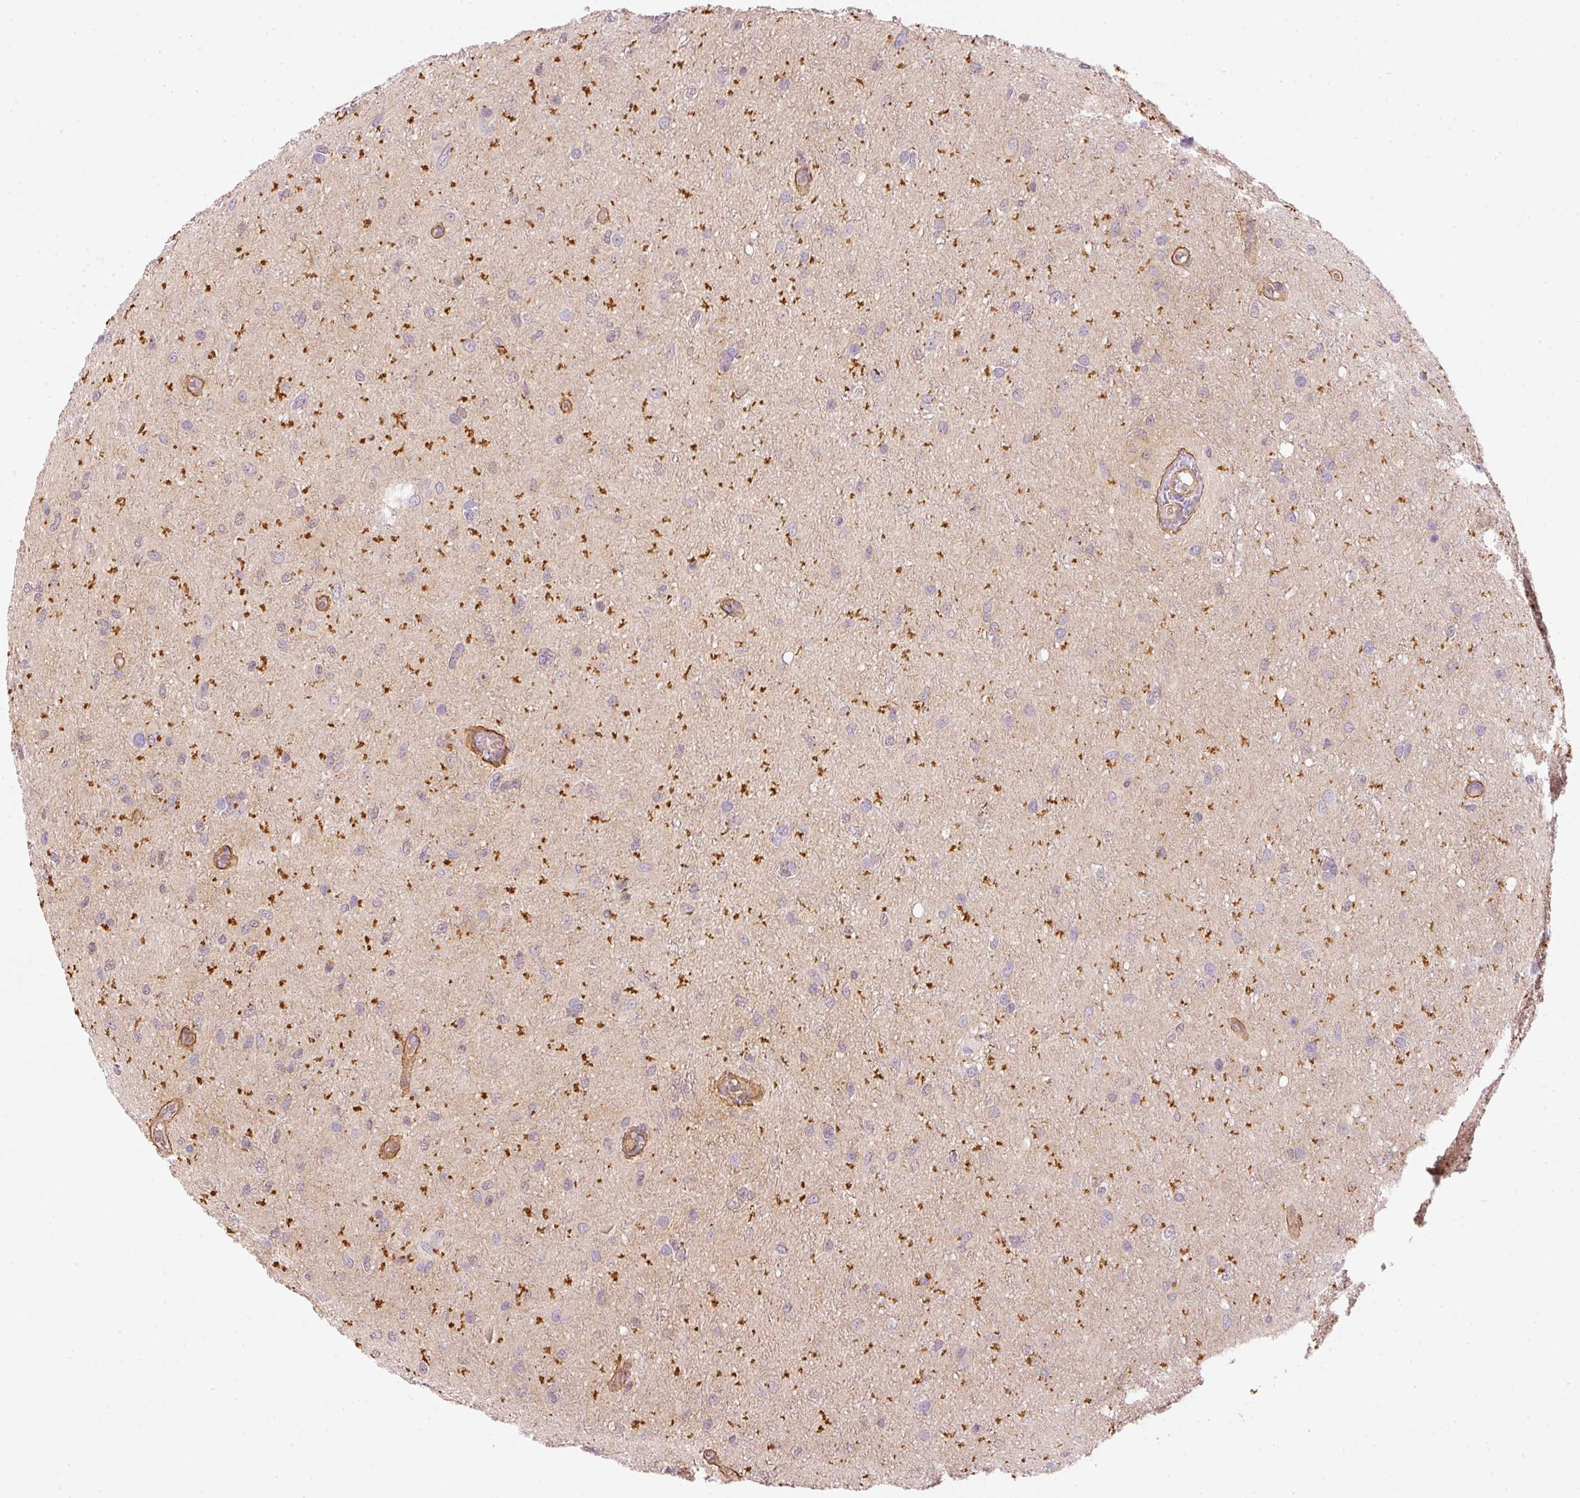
{"staining": {"intensity": "negative", "quantity": "none", "location": "none"}, "tissue": "glioma", "cell_type": "Tumor cells", "image_type": "cancer", "snomed": [{"axis": "morphology", "description": "Glioma, malignant, Low grade"}, {"axis": "topography", "description": "Cerebellum"}], "caption": "The image reveals no significant staining in tumor cells of low-grade glioma (malignant).", "gene": "OSR2", "patient": {"sex": "female", "age": 5}}